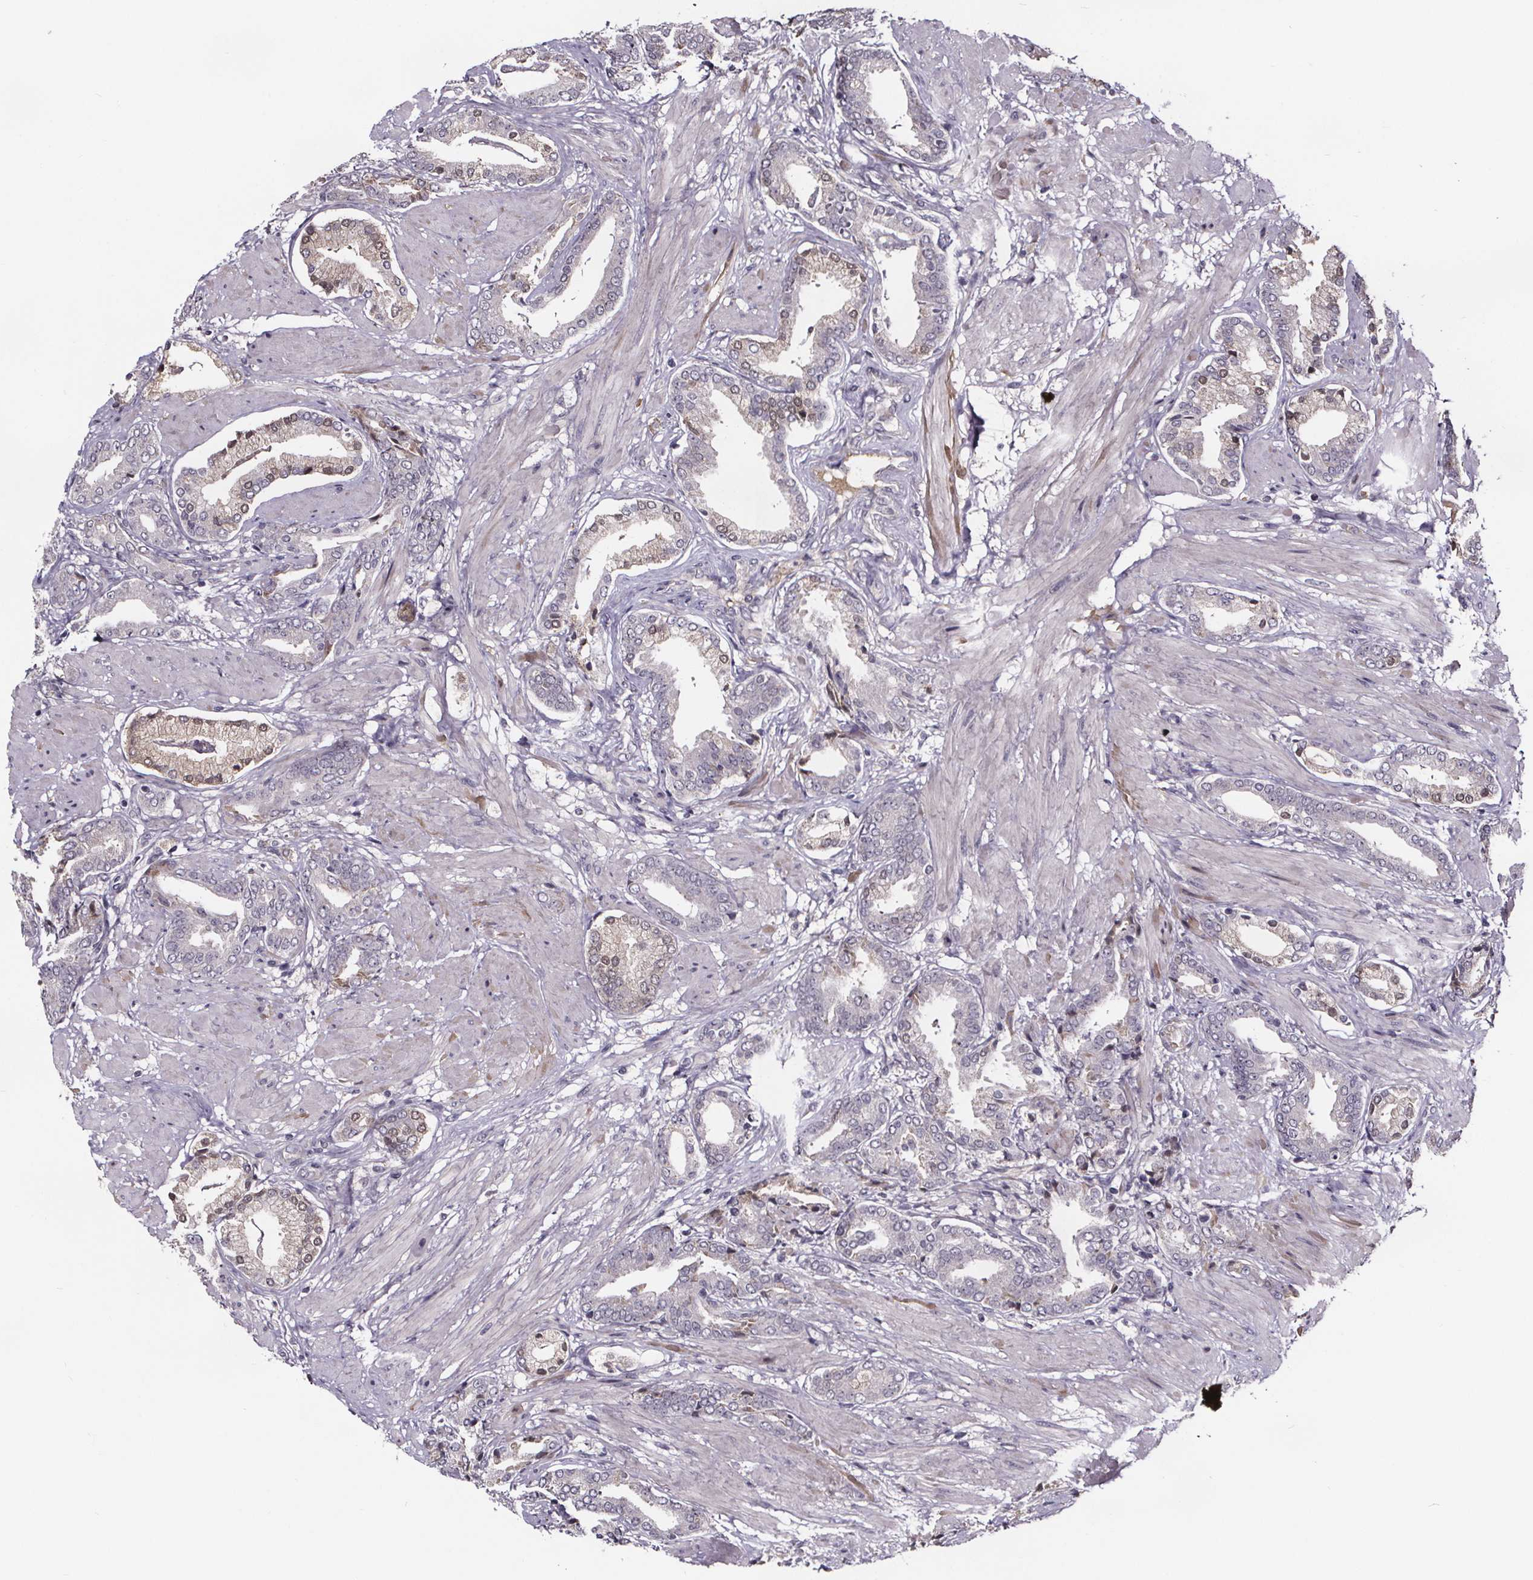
{"staining": {"intensity": "weak", "quantity": "<25%", "location": "nuclear"}, "tissue": "prostate cancer", "cell_type": "Tumor cells", "image_type": "cancer", "snomed": [{"axis": "morphology", "description": "Adenocarcinoma, High grade"}, {"axis": "topography", "description": "Prostate"}], "caption": "Prostate cancer was stained to show a protein in brown. There is no significant expression in tumor cells.", "gene": "NPHP4", "patient": {"sex": "male", "age": 56}}